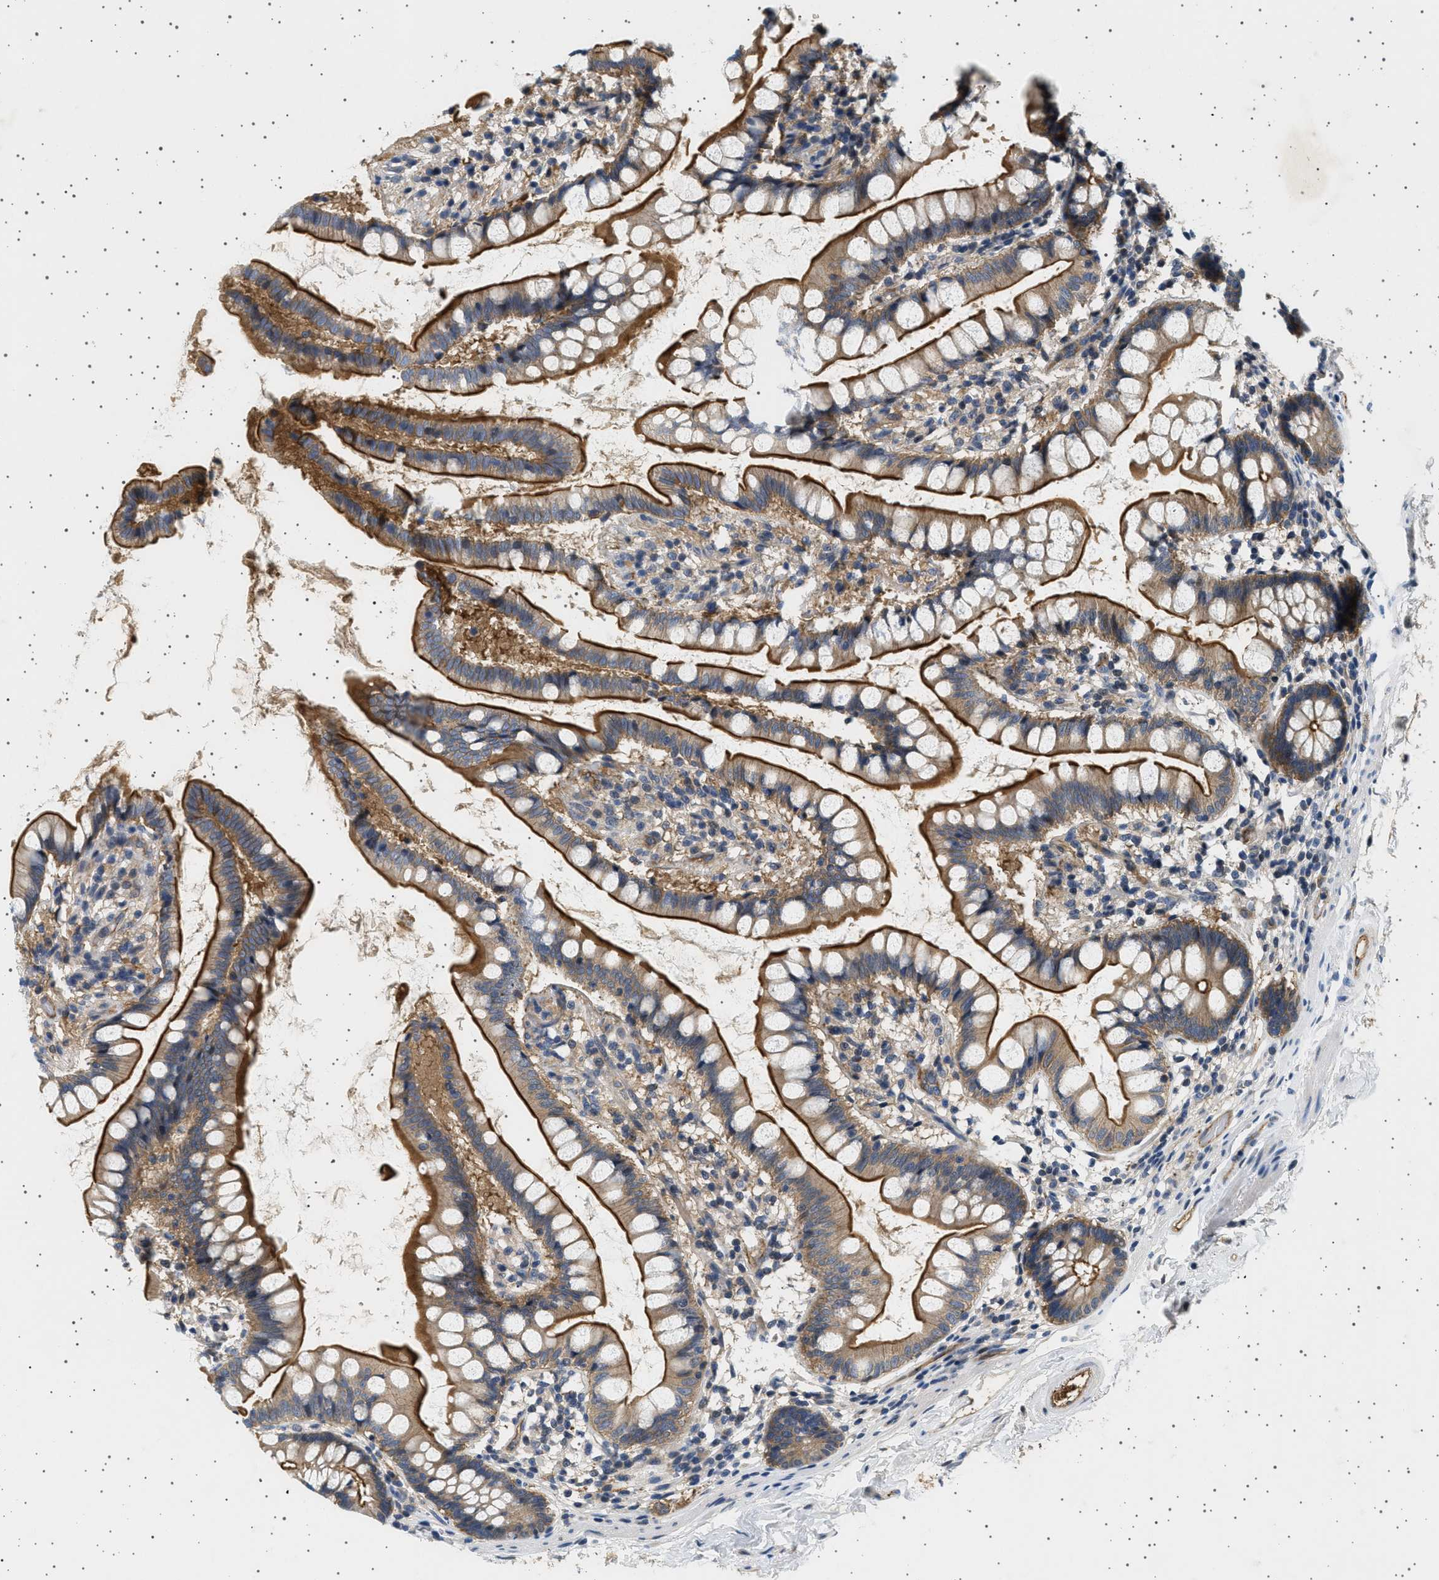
{"staining": {"intensity": "strong", "quantity": ">75%", "location": "cytoplasmic/membranous"}, "tissue": "small intestine", "cell_type": "Glandular cells", "image_type": "normal", "snomed": [{"axis": "morphology", "description": "Normal tissue, NOS"}, {"axis": "topography", "description": "Small intestine"}], "caption": "Small intestine stained for a protein (brown) displays strong cytoplasmic/membranous positive staining in about >75% of glandular cells.", "gene": "PLPP6", "patient": {"sex": "female", "age": 84}}